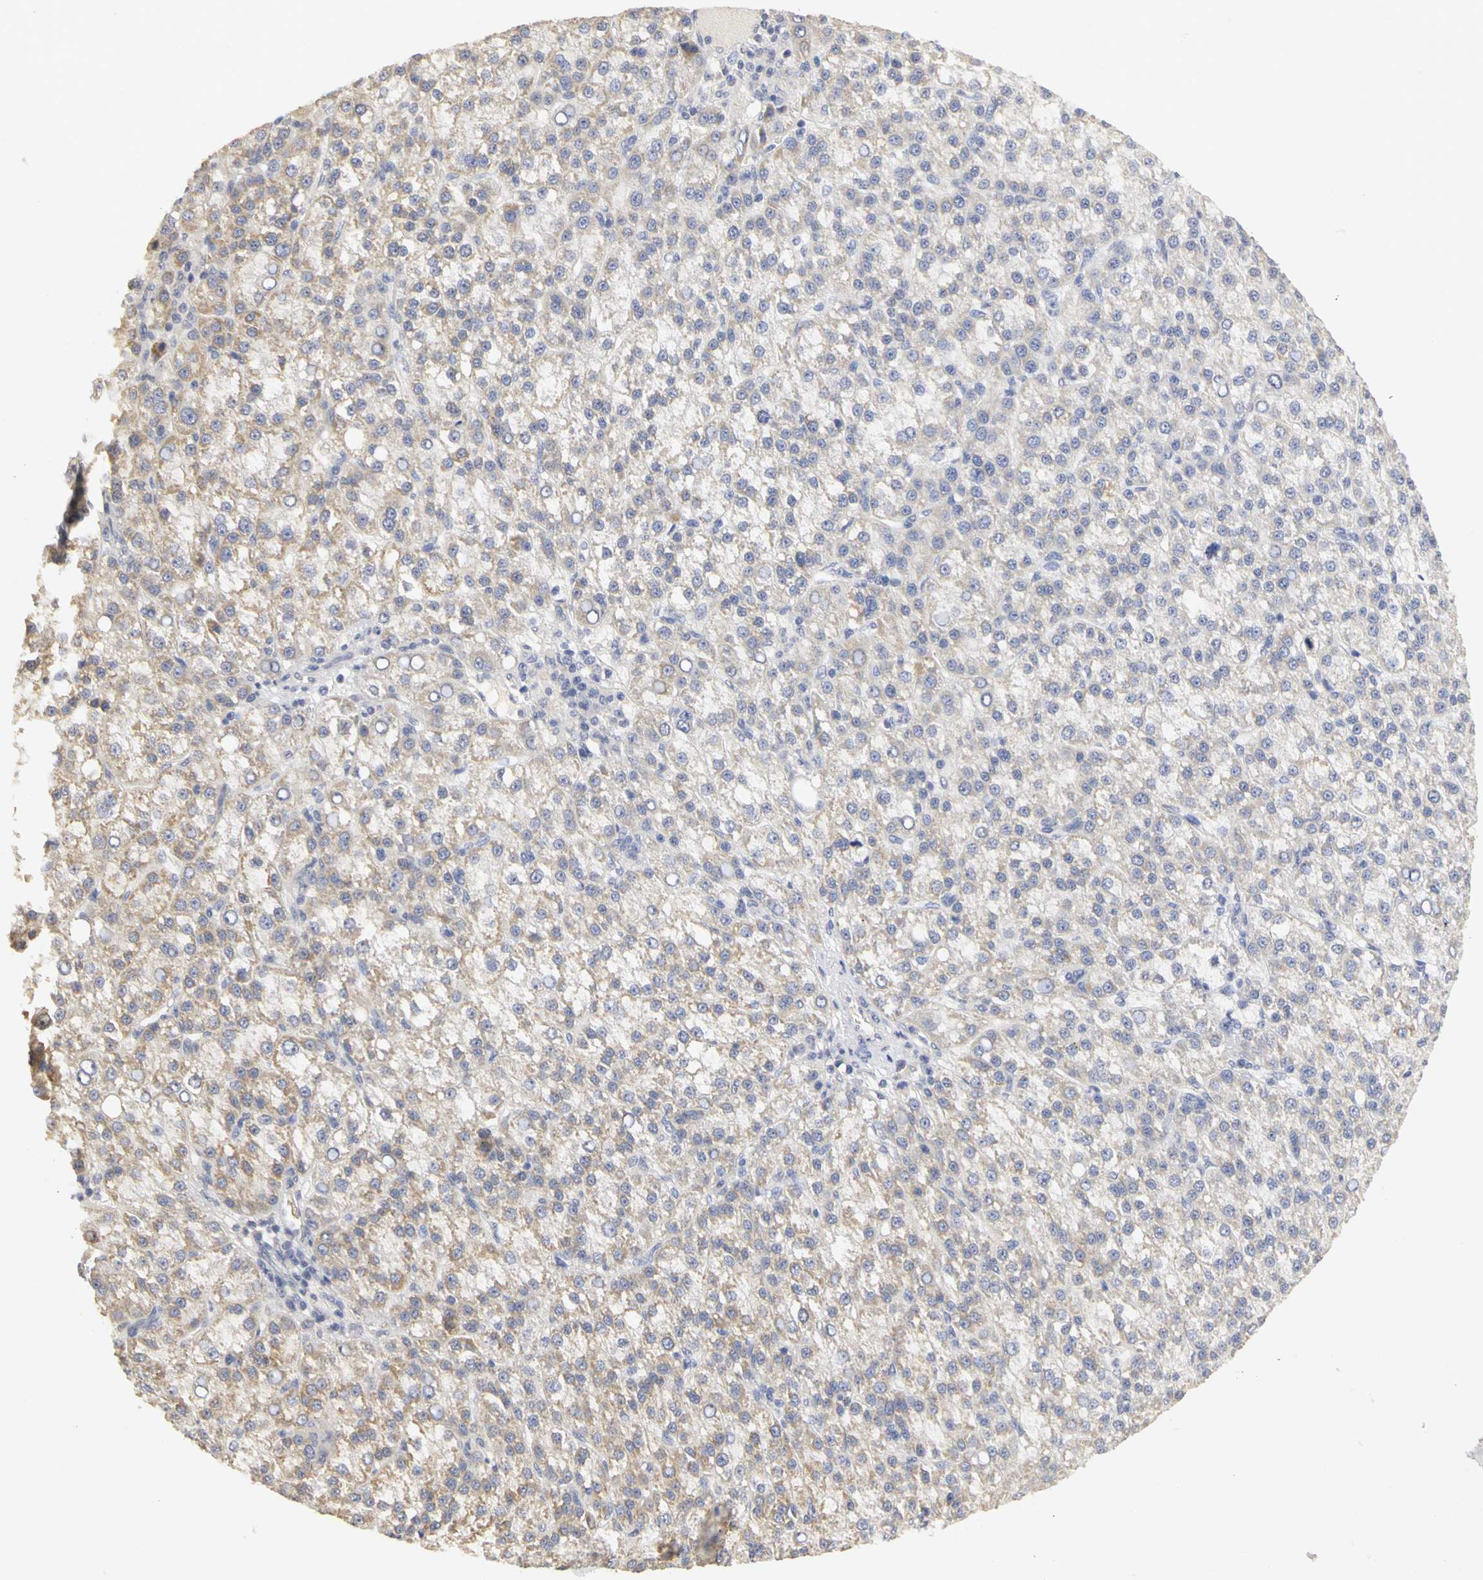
{"staining": {"intensity": "weak", "quantity": "25%-75%", "location": "cytoplasmic/membranous"}, "tissue": "liver cancer", "cell_type": "Tumor cells", "image_type": "cancer", "snomed": [{"axis": "morphology", "description": "Carcinoma, Hepatocellular, NOS"}, {"axis": "topography", "description": "Liver"}], "caption": "Protein staining demonstrates weak cytoplasmic/membranous staining in about 25%-75% of tumor cells in liver cancer (hepatocellular carcinoma). (Brightfield microscopy of DAB IHC at high magnification).", "gene": "PGR", "patient": {"sex": "female", "age": 58}}